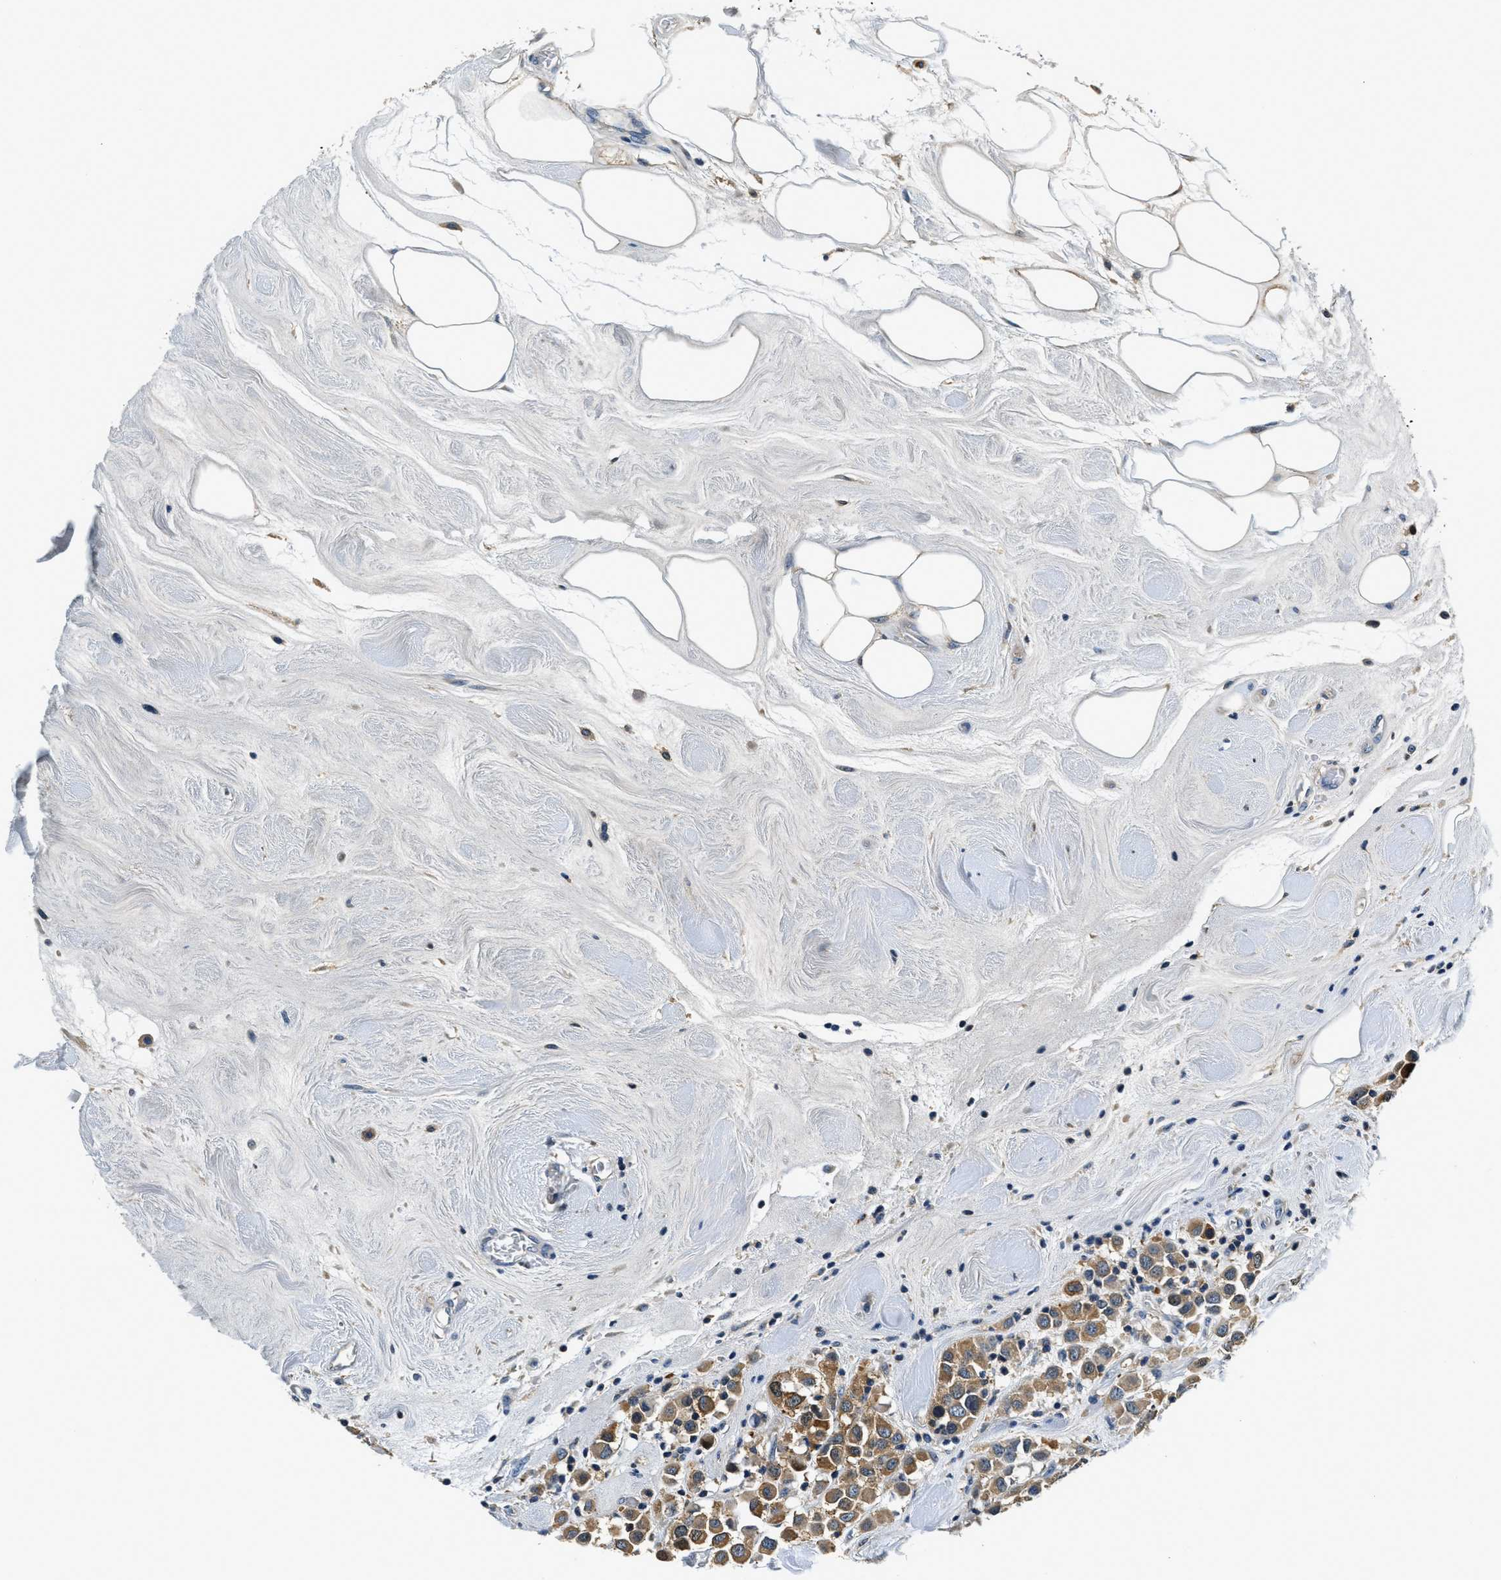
{"staining": {"intensity": "moderate", "quantity": ">75%", "location": "cytoplasmic/membranous"}, "tissue": "breast cancer", "cell_type": "Tumor cells", "image_type": "cancer", "snomed": [{"axis": "morphology", "description": "Duct carcinoma"}, {"axis": "topography", "description": "Breast"}], "caption": "IHC photomicrograph of neoplastic tissue: human breast infiltrating ductal carcinoma stained using immunohistochemistry shows medium levels of moderate protein expression localized specifically in the cytoplasmic/membranous of tumor cells, appearing as a cytoplasmic/membranous brown color.", "gene": "RESF1", "patient": {"sex": "female", "age": 61}}